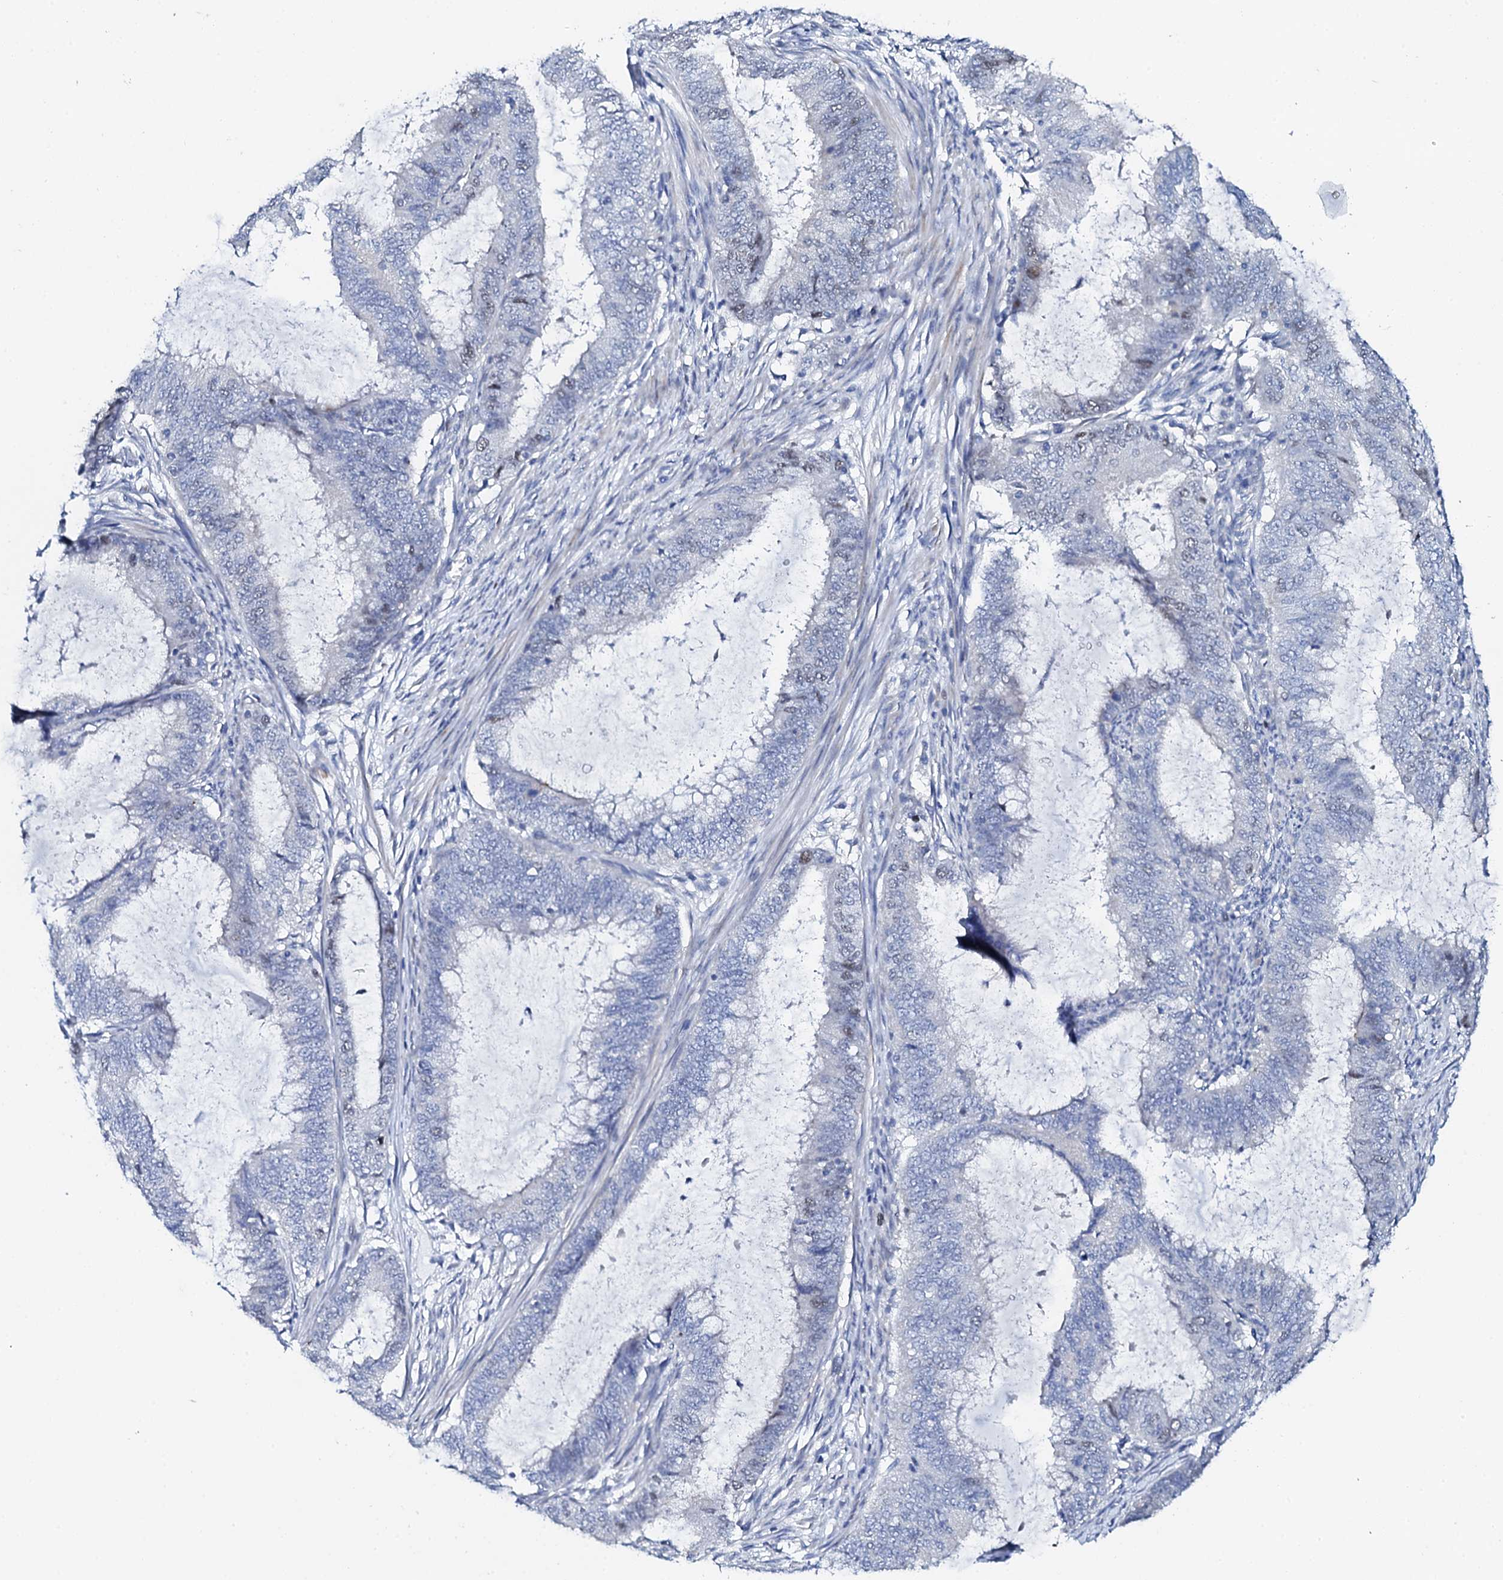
{"staining": {"intensity": "weak", "quantity": "<25%", "location": "nuclear"}, "tissue": "endometrial cancer", "cell_type": "Tumor cells", "image_type": "cancer", "snomed": [{"axis": "morphology", "description": "Adenocarcinoma, NOS"}, {"axis": "topography", "description": "Endometrium"}], "caption": "Adenocarcinoma (endometrial) stained for a protein using immunohistochemistry (IHC) exhibits no staining tumor cells.", "gene": "NUDT13", "patient": {"sex": "female", "age": 51}}